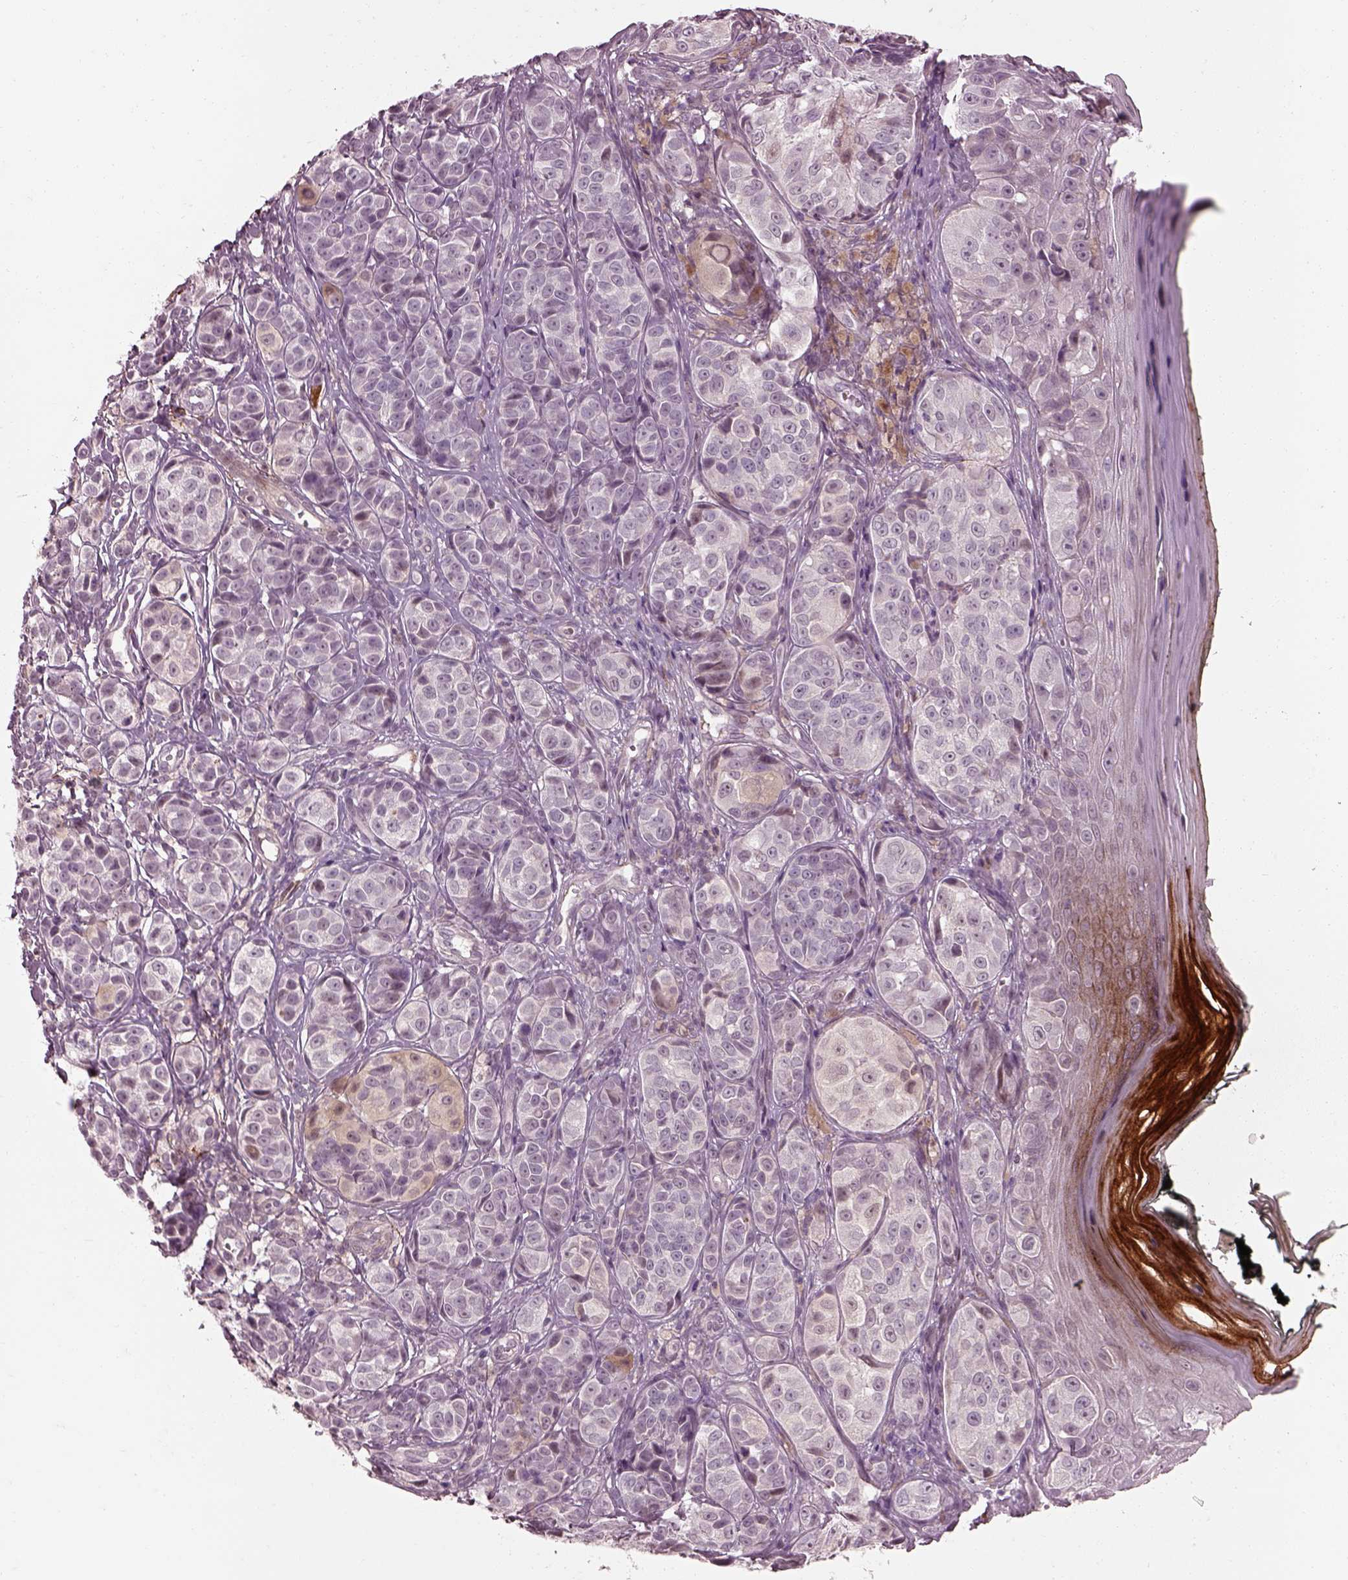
{"staining": {"intensity": "negative", "quantity": "none", "location": "none"}, "tissue": "melanoma", "cell_type": "Tumor cells", "image_type": "cancer", "snomed": [{"axis": "morphology", "description": "Malignant melanoma, NOS"}, {"axis": "topography", "description": "Skin"}], "caption": "High magnification brightfield microscopy of melanoma stained with DAB (brown) and counterstained with hematoxylin (blue): tumor cells show no significant staining. (Brightfield microscopy of DAB (3,3'-diaminobenzidine) immunohistochemistry (IHC) at high magnification).", "gene": "EFEMP1", "patient": {"sex": "male", "age": 48}}